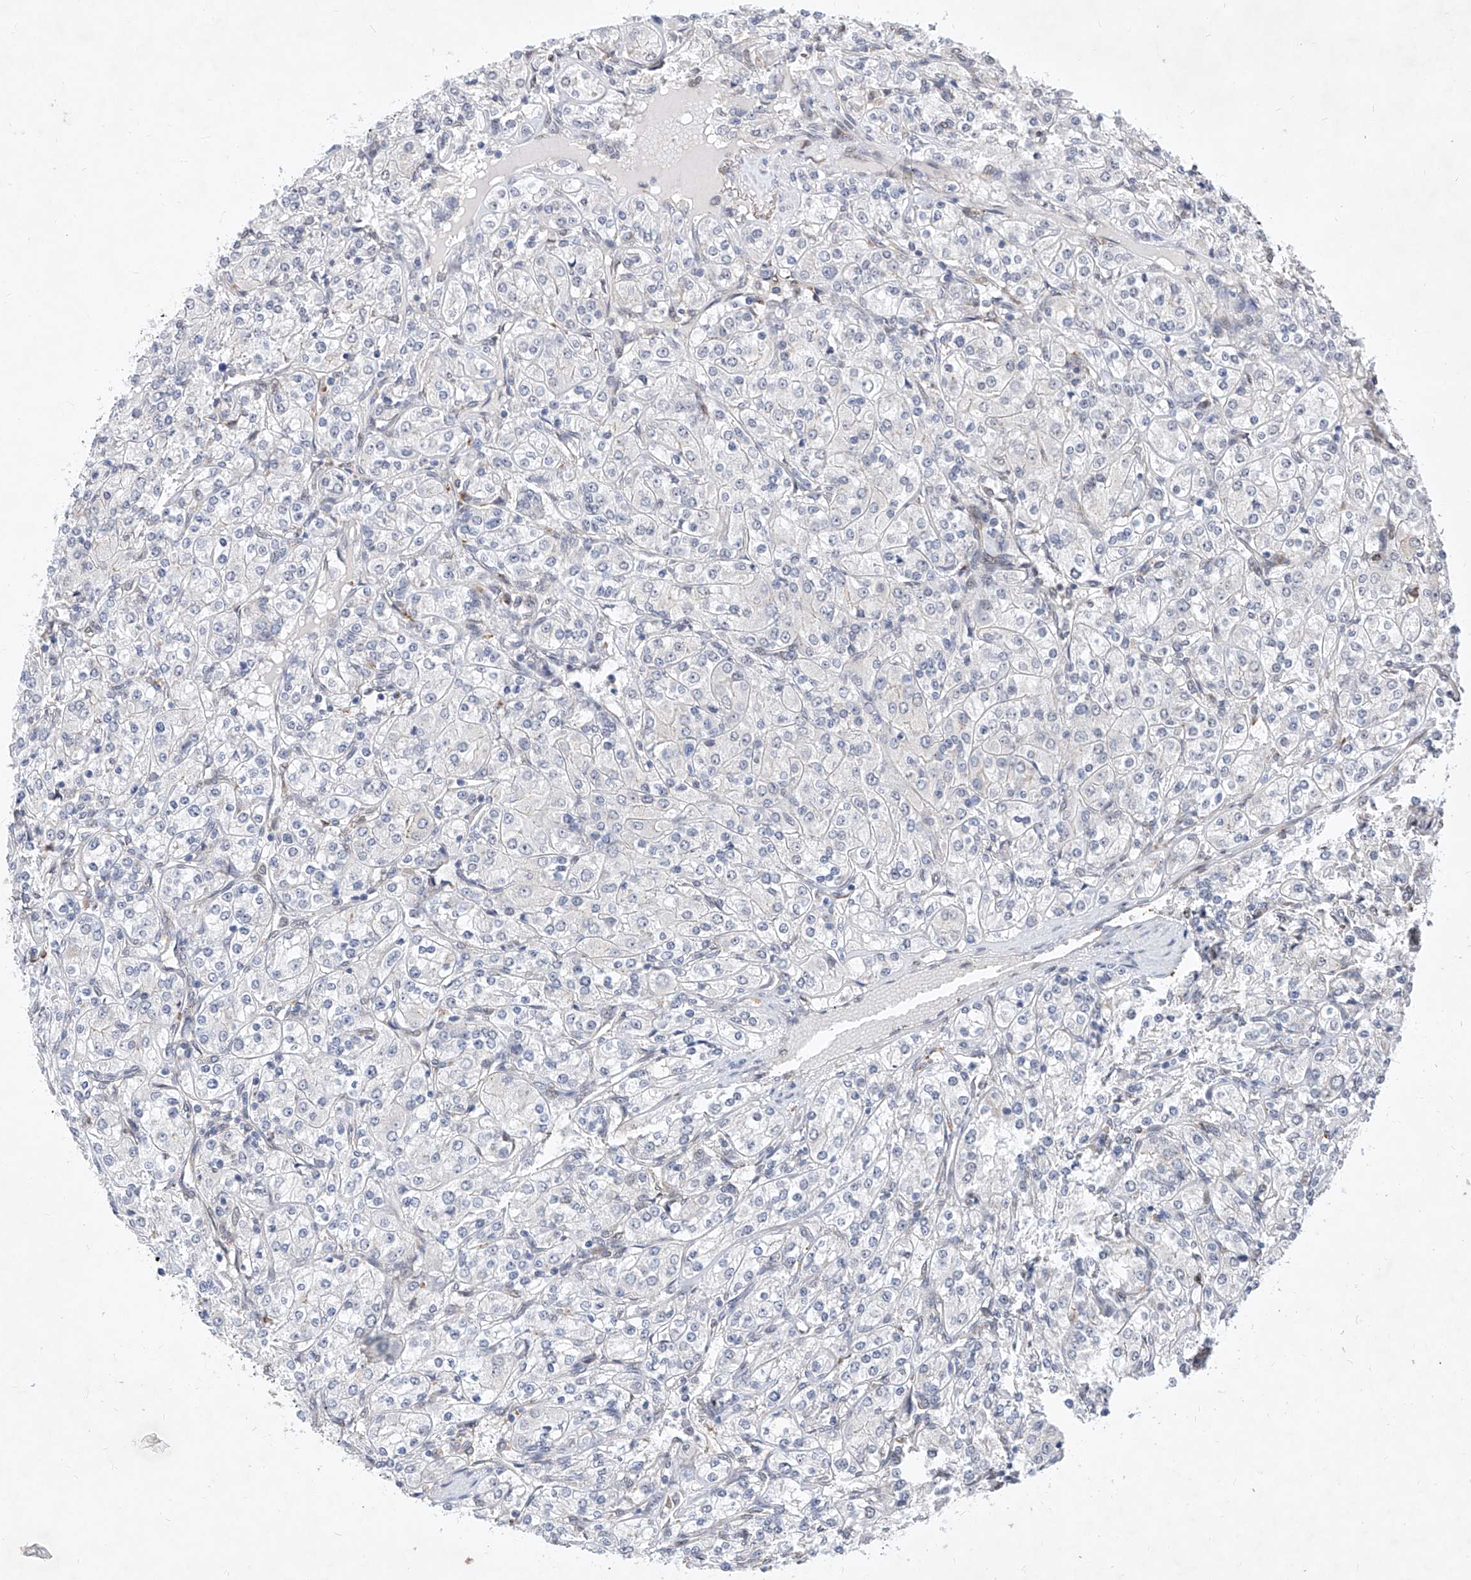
{"staining": {"intensity": "negative", "quantity": "none", "location": "none"}, "tissue": "renal cancer", "cell_type": "Tumor cells", "image_type": "cancer", "snomed": [{"axis": "morphology", "description": "Adenocarcinoma, NOS"}, {"axis": "topography", "description": "Kidney"}], "caption": "The IHC histopathology image has no significant staining in tumor cells of renal cancer (adenocarcinoma) tissue.", "gene": "MX2", "patient": {"sex": "male", "age": 77}}